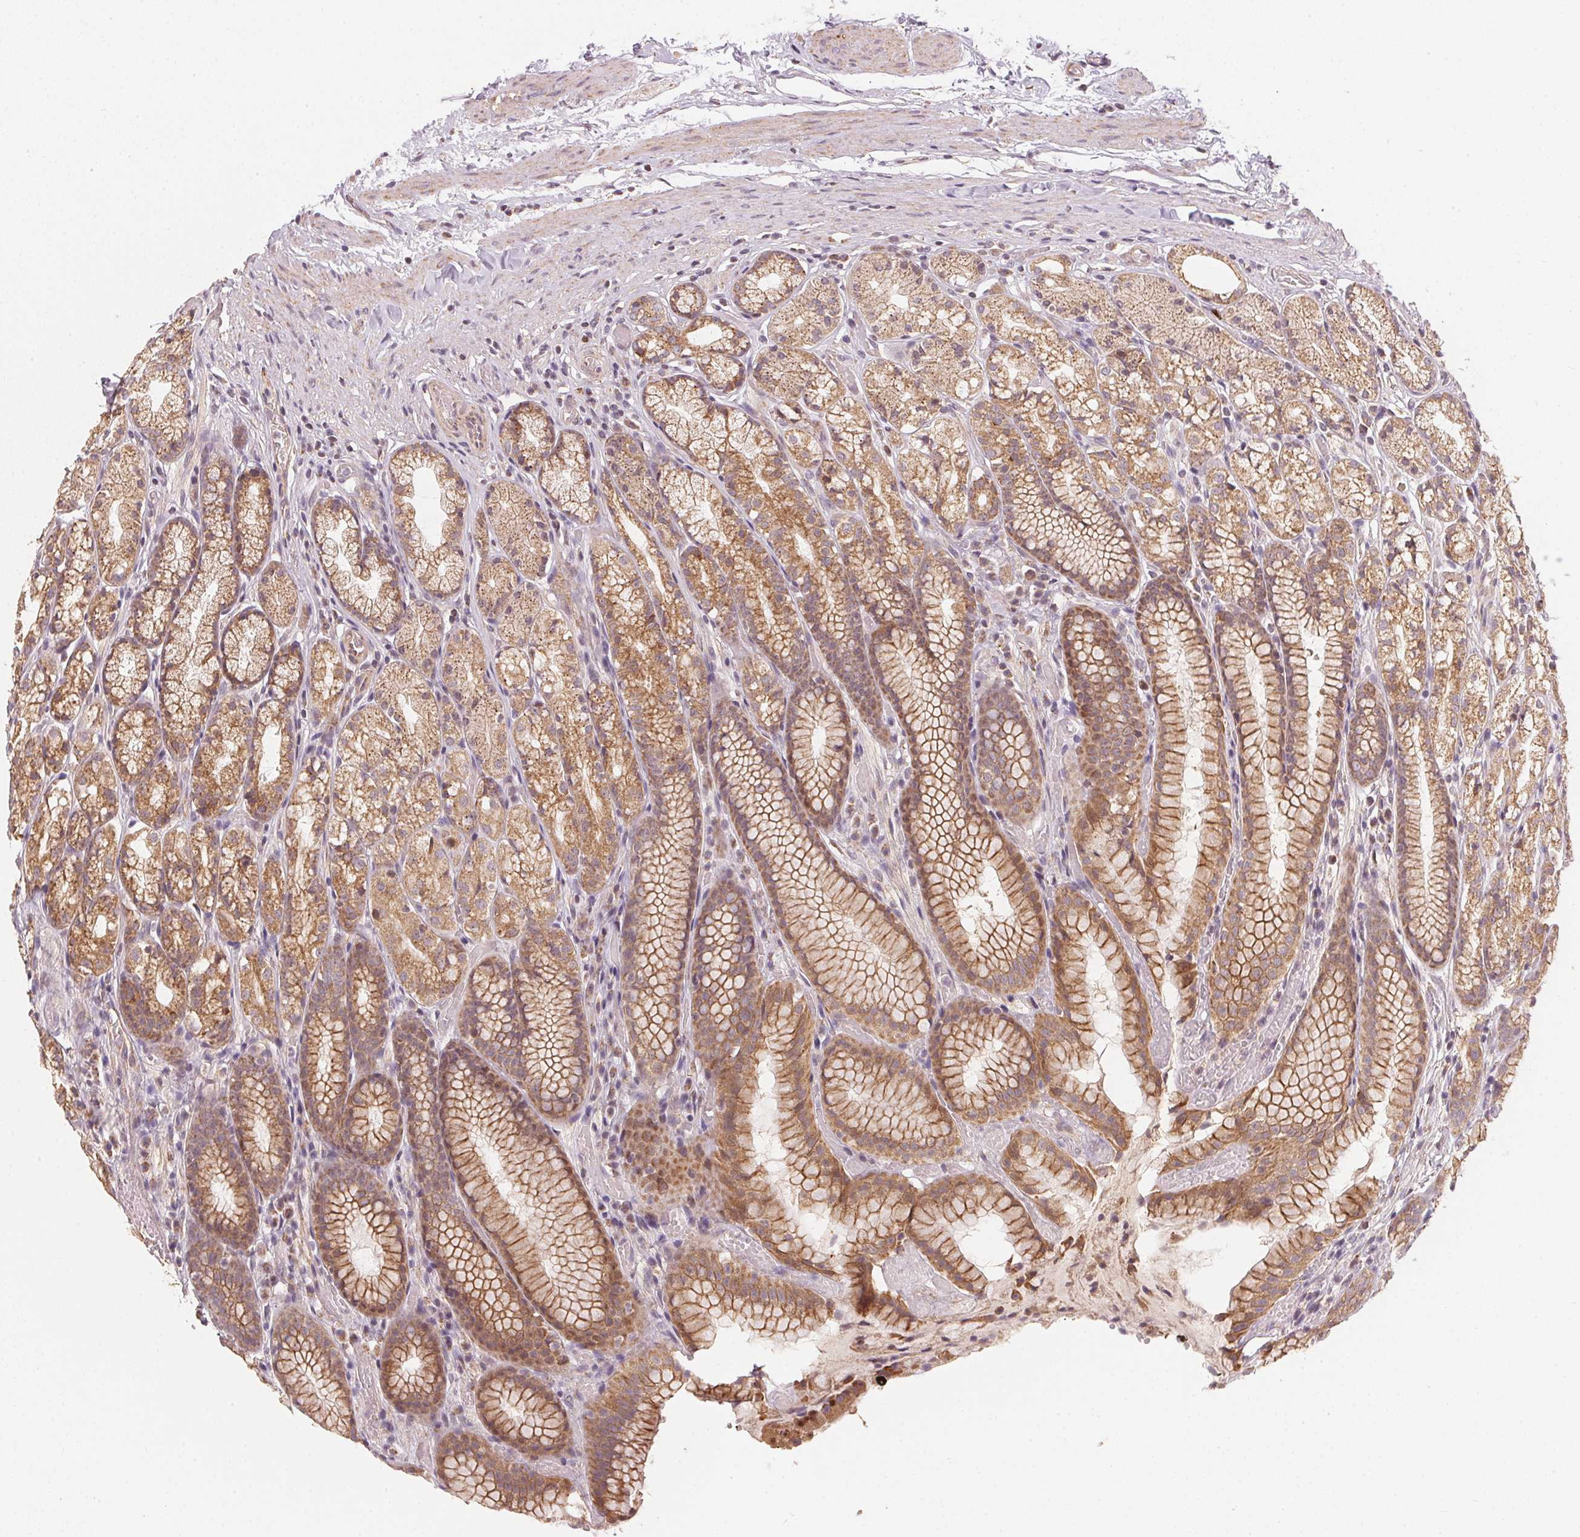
{"staining": {"intensity": "moderate", "quantity": ">75%", "location": "cytoplasmic/membranous"}, "tissue": "stomach", "cell_type": "Glandular cells", "image_type": "normal", "snomed": [{"axis": "morphology", "description": "Normal tissue, NOS"}, {"axis": "topography", "description": "Stomach"}], "caption": "Immunohistochemical staining of normal human stomach reveals >75% levels of moderate cytoplasmic/membranous protein expression in approximately >75% of glandular cells.", "gene": "MATCAP1", "patient": {"sex": "male", "age": 70}}